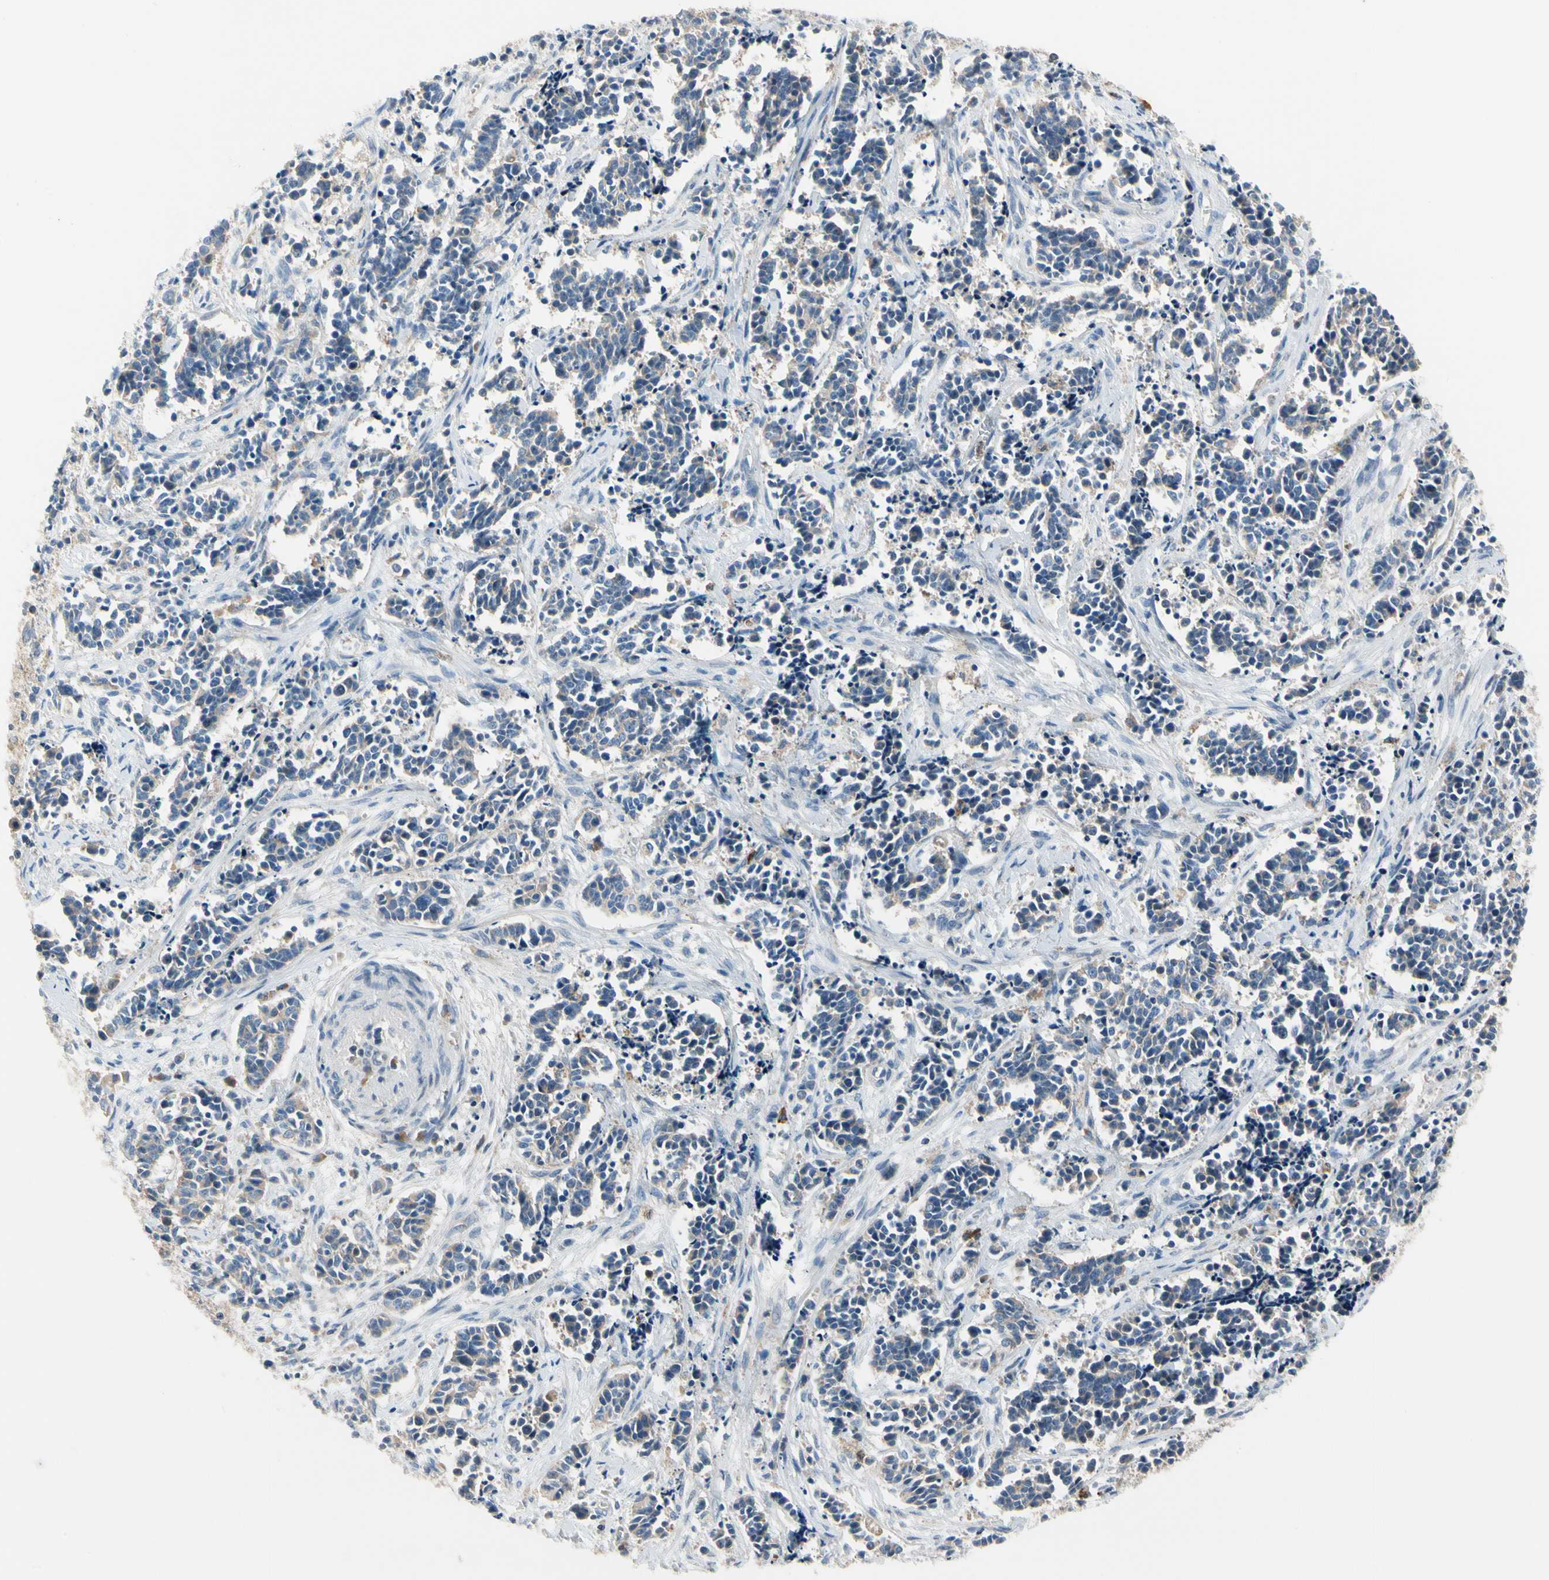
{"staining": {"intensity": "negative", "quantity": "none", "location": "none"}, "tissue": "cervical cancer", "cell_type": "Tumor cells", "image_type": "cancer", "snomed": [{"axis": "morphology", "description": "Squamous cell carcinoma, NOS"}, {"axis": "topography", "description": "Cervix"}], "caption": "Cervical cancer was stained to show a protein in brown. There is no significant expression in tumor cells.", "gene": "HJURP", "patient": {"sex": "female", "age": 35}}